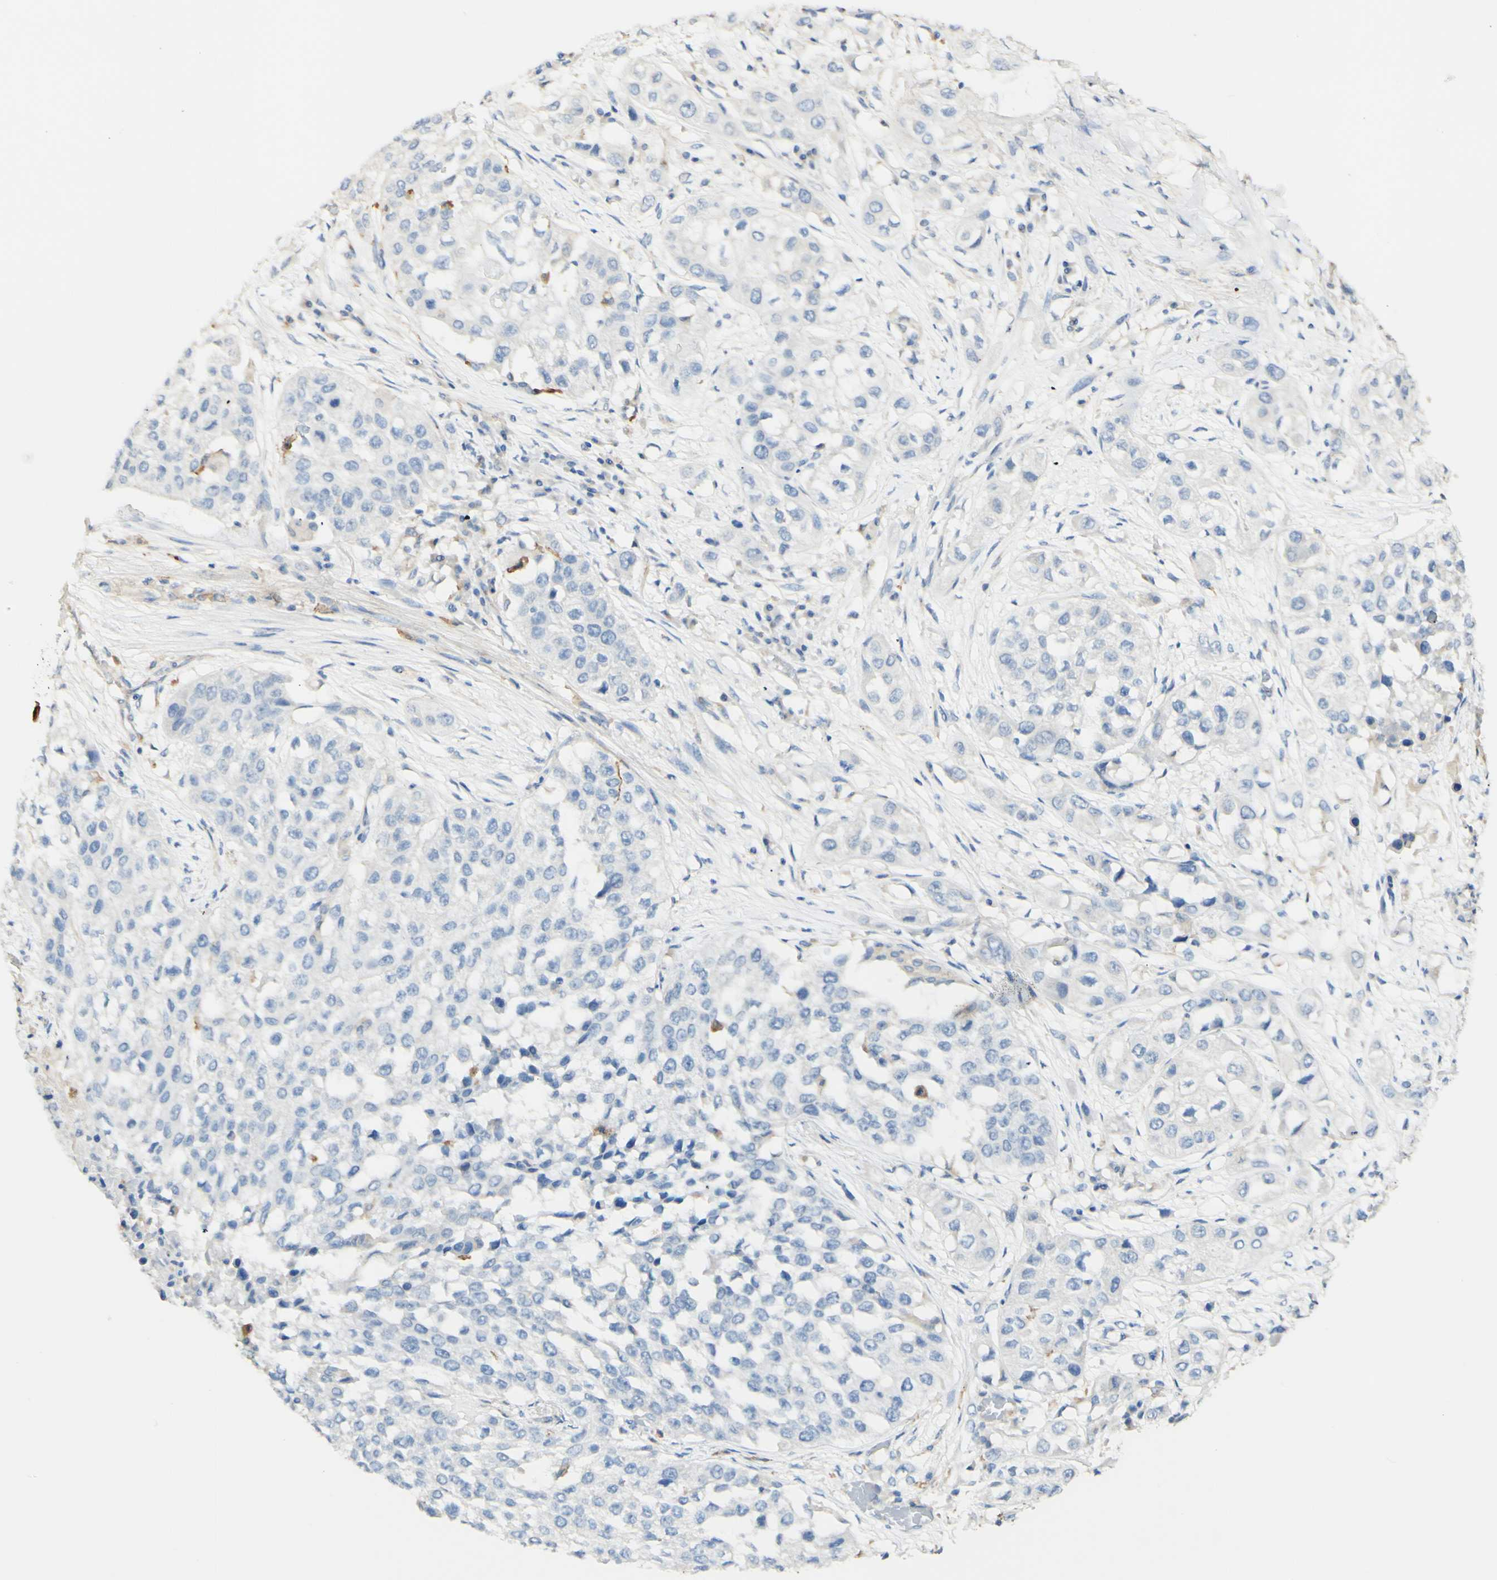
{"staining": {"intensity": "negative", "quantity": "none", "location": "none"}, "tissue": "lung cancer", "cell_type": "Tumor cells", "image_type": "cancer", "snomed": [{"axis": "morphology", "description": "Squamous cell carcinoma, NOS"}, {"axis": "topography", "description": "Lung"}], "caption": "Lung cancer stained for a protein using IHC reveals no positivity tumor cells.", "gene": "FCGRT", "patient": {"sex": "male", "age": 71}}